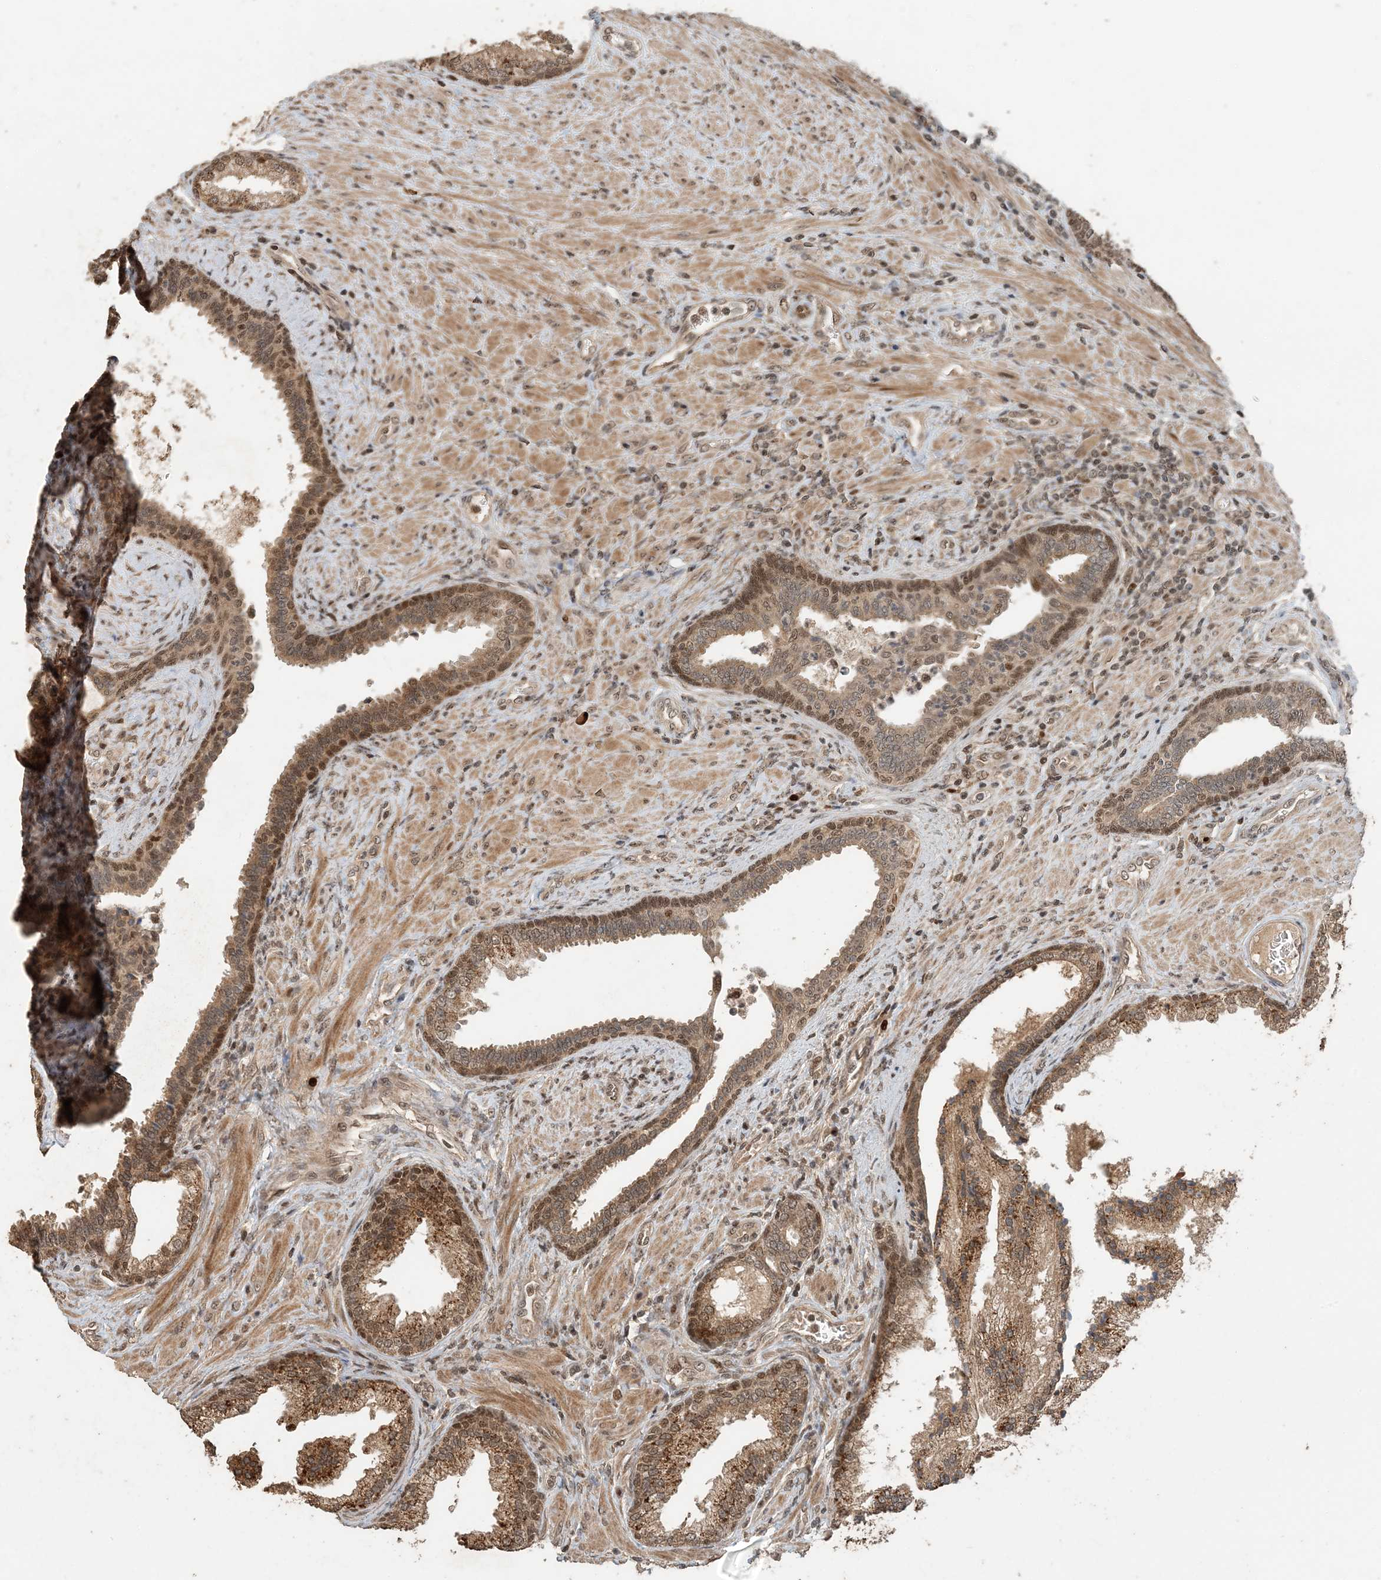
{"staining": {"intensity": "moderate", "quantity": ">75%", "location": "cytoplasmic/membranous,nuclear"}, "tissue": "prostate", "cell_type": "Glandular cells", "image_type": "normal", "snomed": [{"axis": "morphology", "description": "Normal tissue, NOS"}, {"axis": "topography", "description": "Prostate"}], "caption": "Protein staining of benign prostate shows moderate cytoplasmic/membranous,nuclear staining in approximately >75% of glandular cells. The staining is performed using DAB brown chromogen to label protein expression. The nuclei are counter-stained blue using hematoxylin.", "gene": "ATP13A2", "patient": {"sex": "male", "age": 76}}